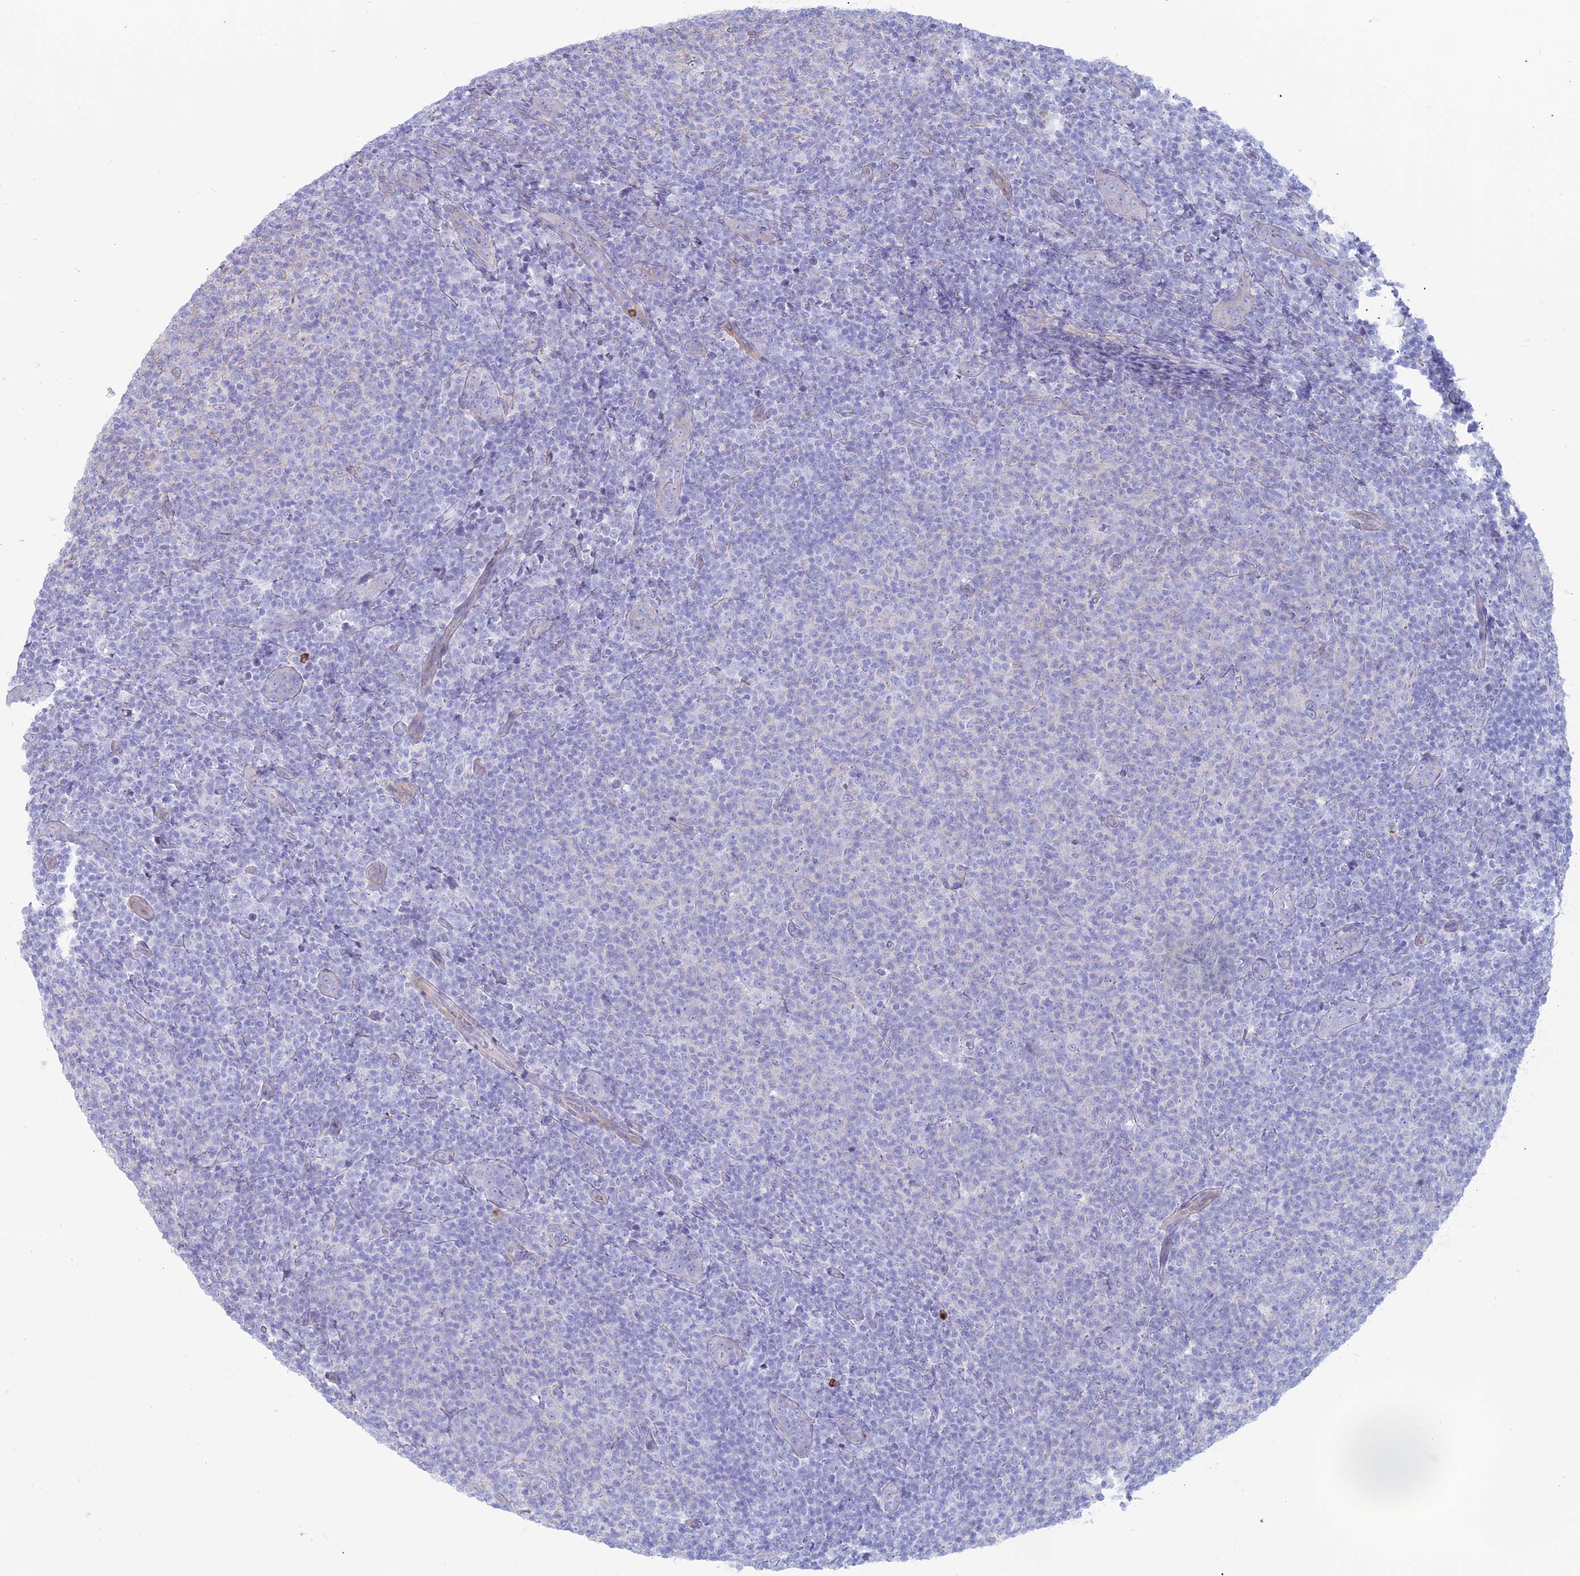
{"staining": {"intensity": "negative", "quantity": "none", "location": "none"}, "tissue": "lymphoma", "cell_type": "Tumor cells", "image_type": "cancer", "snomed": [{"axis": "morphology", "description": "Malignant lymphoma, non-Hodgkin's type, Low grade"}, {"axis": "topography", "description": "Lymph node"}], "caption": "A micrograph of human malignant lymphoma, non-Hodgkin's type (low-grade) is negative for staining in tumor cells.", "gene": "OR2AE1", "patient": {"sex": "male", "age": 66}}